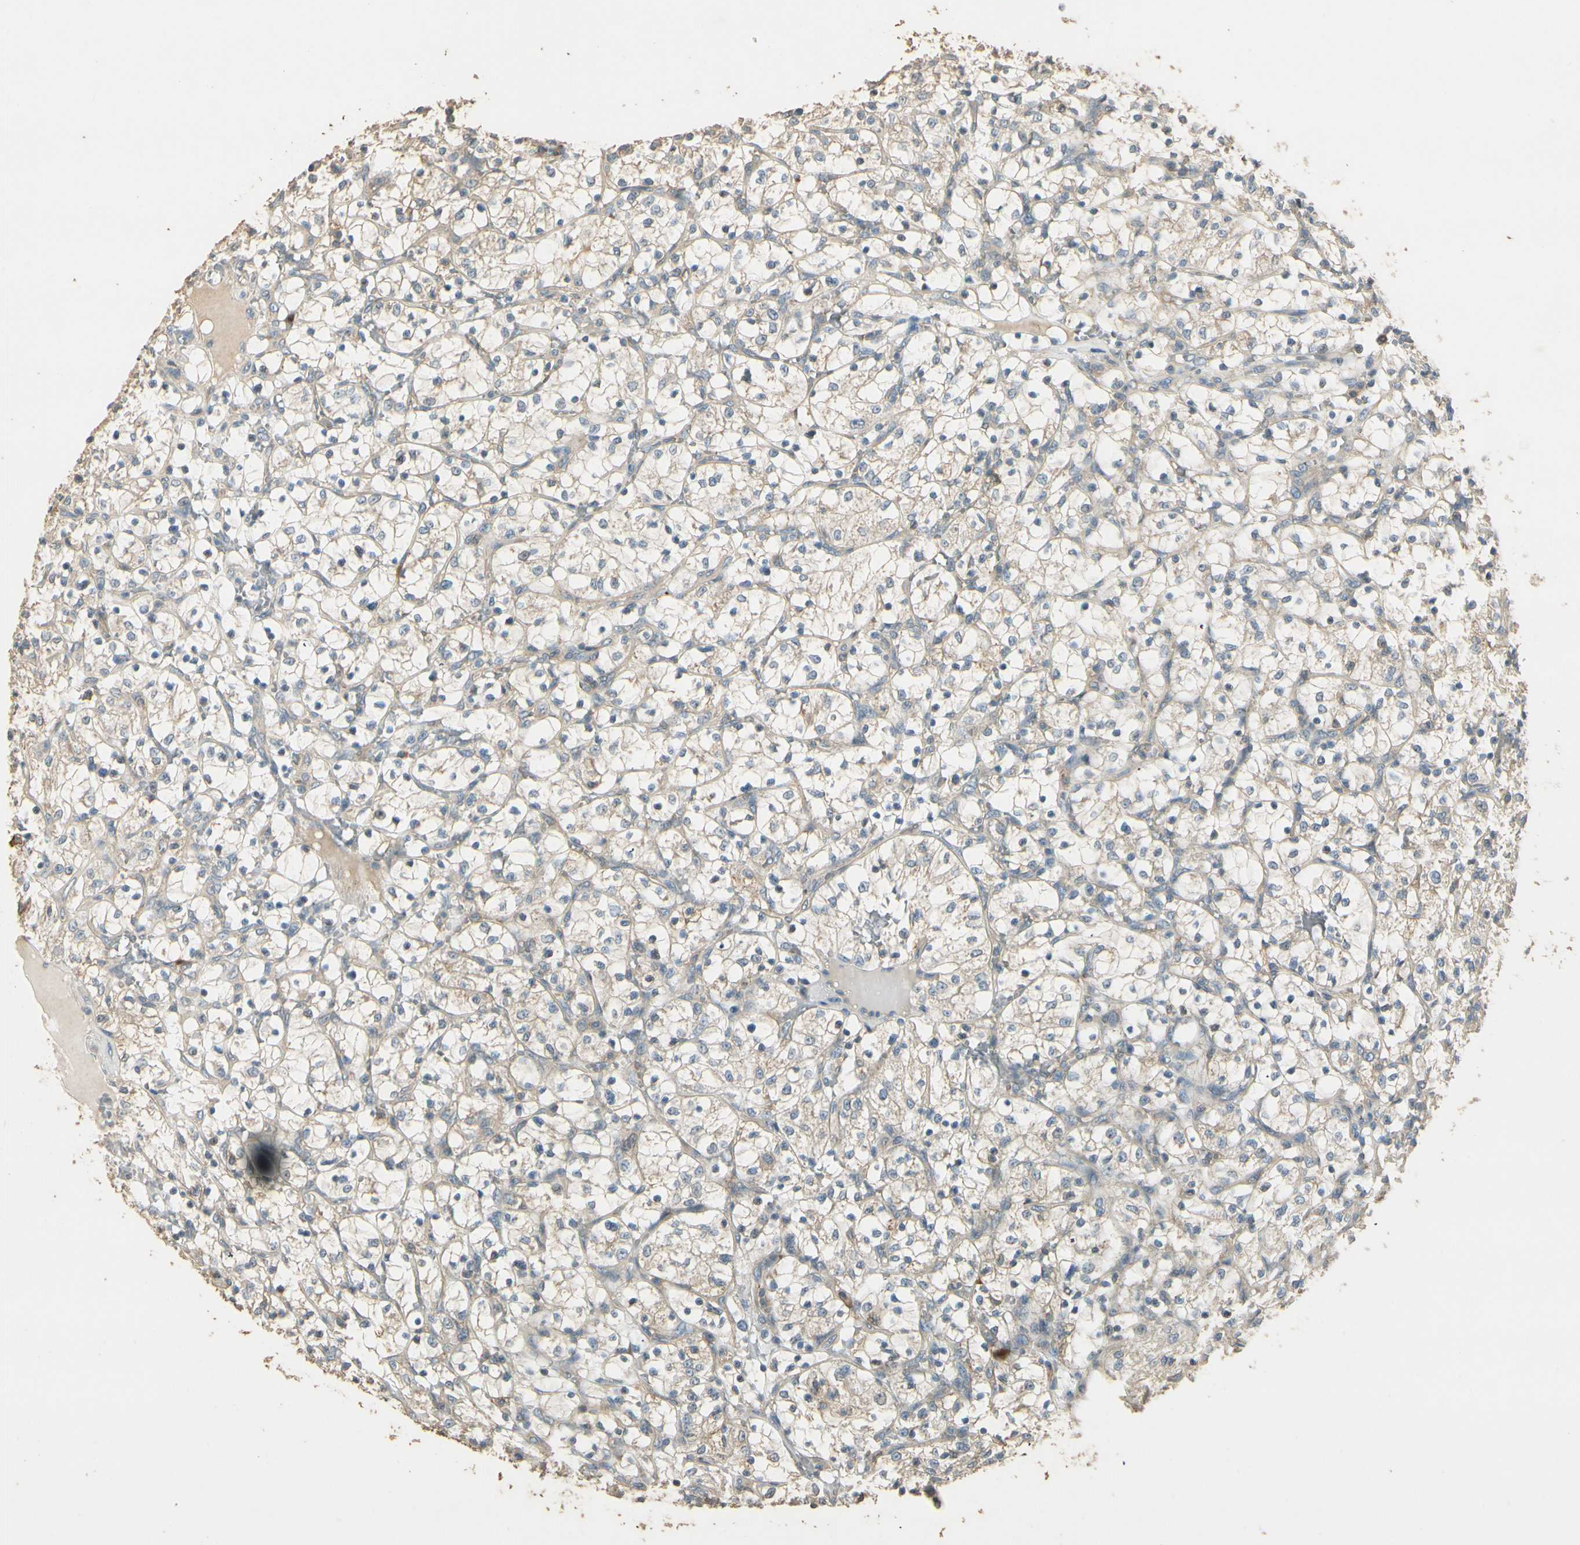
{"staining": {"intensity": "weak", "quantity": "25%-75%", "location": "cytoplasmic/membranous"}, "tissue": "renal cancer", "cell_type": "Tumor cells", "image_type": "cancer", "snomed": [{"axis": "morphology", "description": "Adenocarcinoma, NOS"}, {"axis": "topography", "description": "Kidney"}], "caption": "Protein analysis of renal adenocarcinoma tissue shows weak cytoplasmic/membranous expression in about 25%-75% of tumor cells.", "gene": "PLXNA1", "patient": {"sex": "female", "age": 69}}